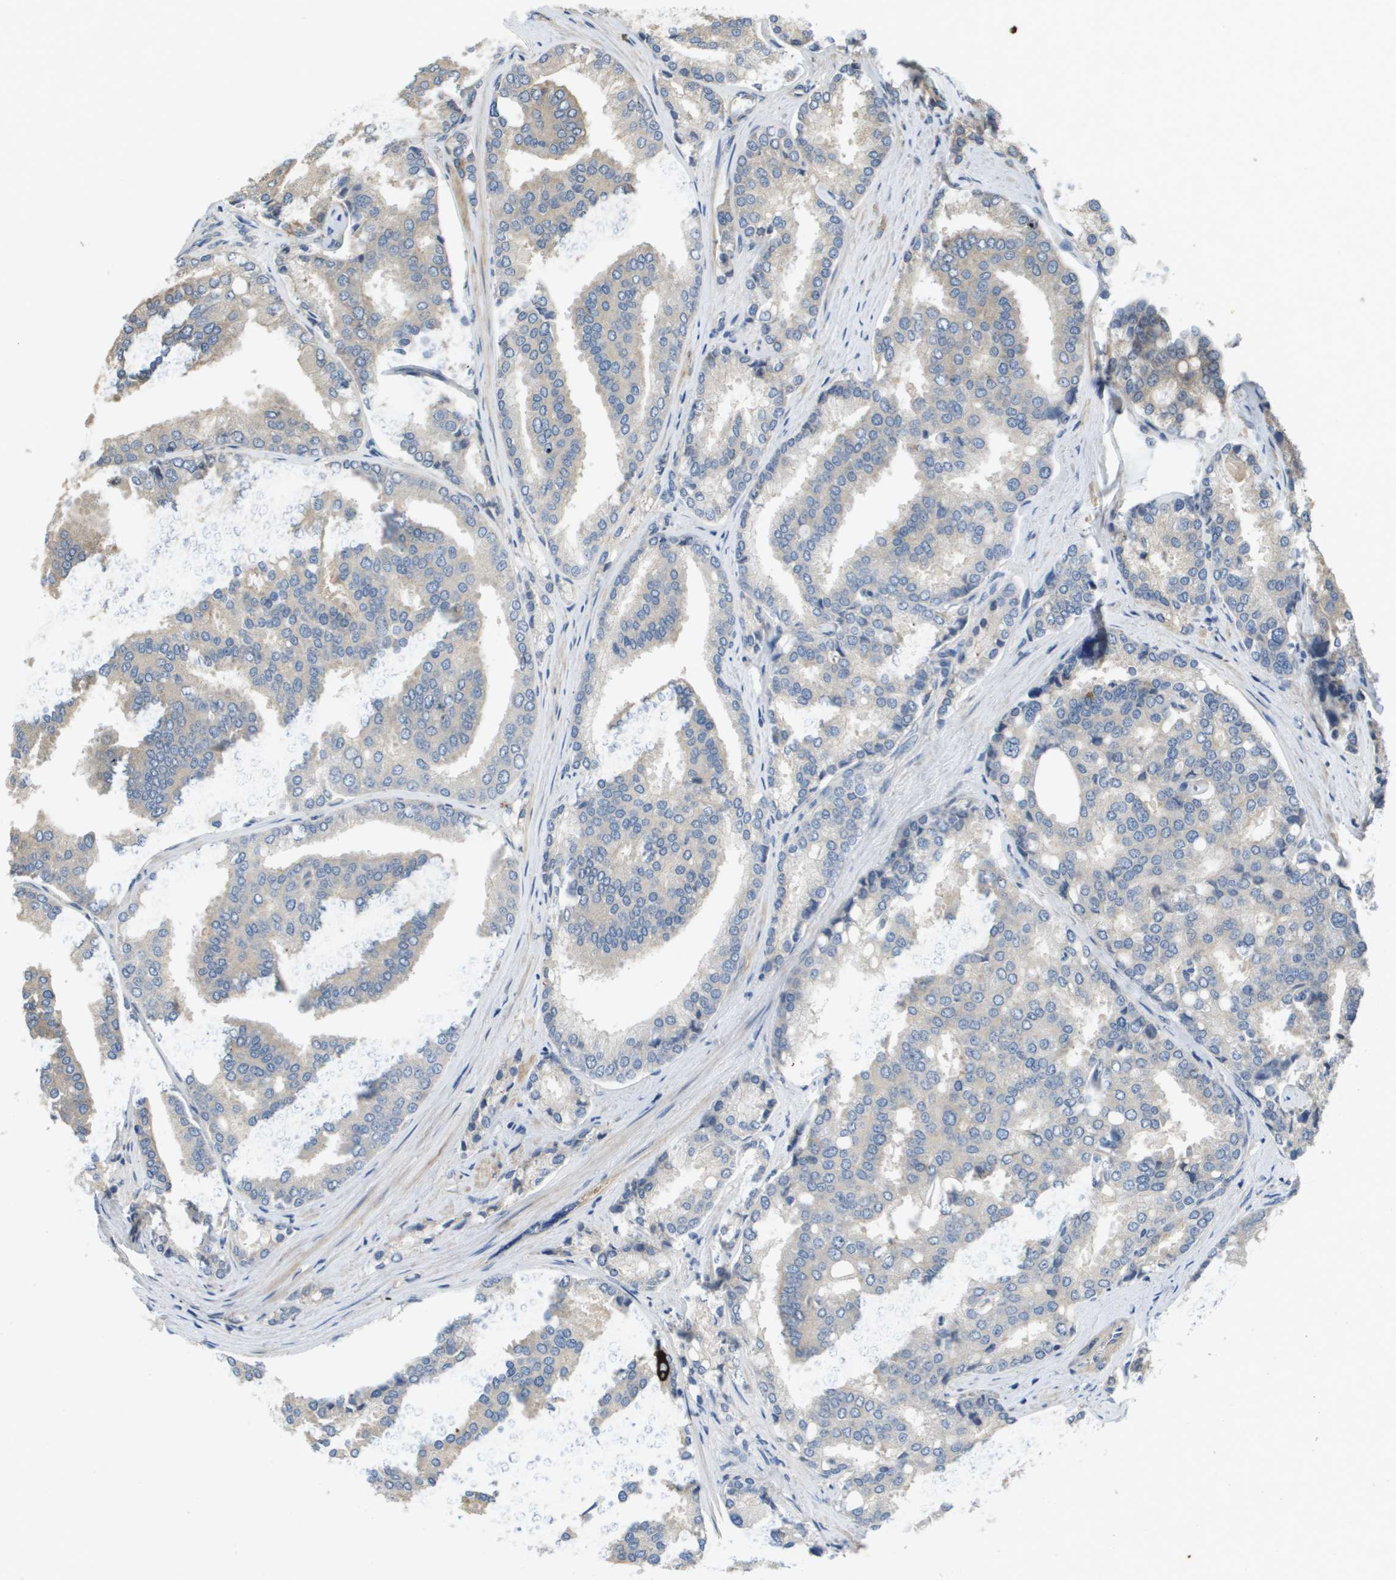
{"staining": {"intensity": "weak", "quantity": "<25%", "location": "cytoplasmic/membranous"}, "tissue": "prostate cancer", "cell_type": "Tumor cells", "image_type": "cancer", "snomed": [{"axis": "morphology", "description": "Adenocarcinoma, High grade"}, {"axis": "topography", "description": "Prostate"}], "caption": "Tumor cells show no significant staining in prostate cancer (adenocarcinoma (high-grade)).", "gene": "KRT23", "patient": {"sex": "male", "age": 50}}